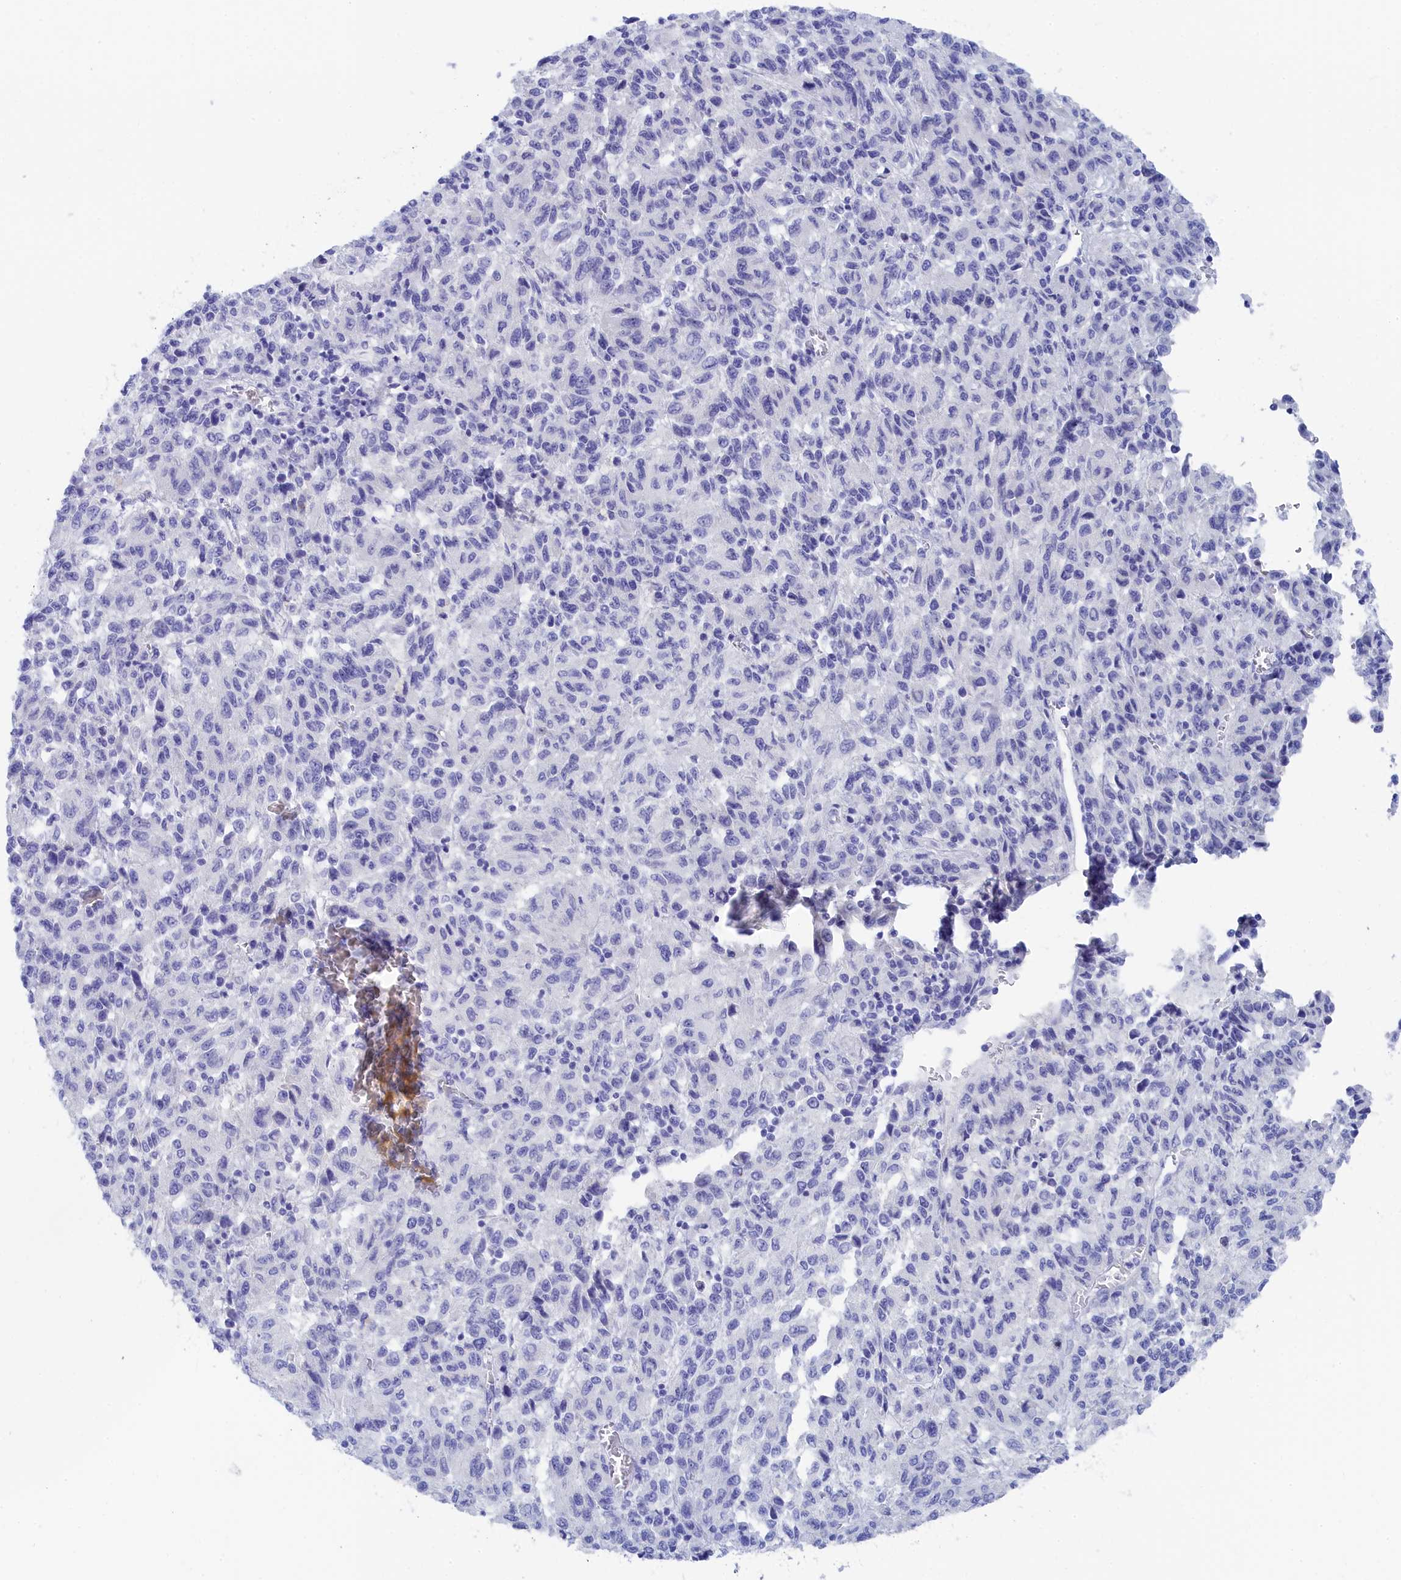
{"staining": {"intensity": "negative", "quantity": "none", "location": "none"}, "tissue": "melanoma", "cell_type": "Tumor cells", "image_type": "cancer", "snomed": [{"axis": "morphology", "description": "Malignant melanoma, Metastatic site"}, {"axis": "topography", "description": "Lung"}], "caption": "Tumor cells show no significant positivity in malignant melanoma (metastatic site).", "gene": "TRIM10", "patient": {"sex": "male", "age": 64}}